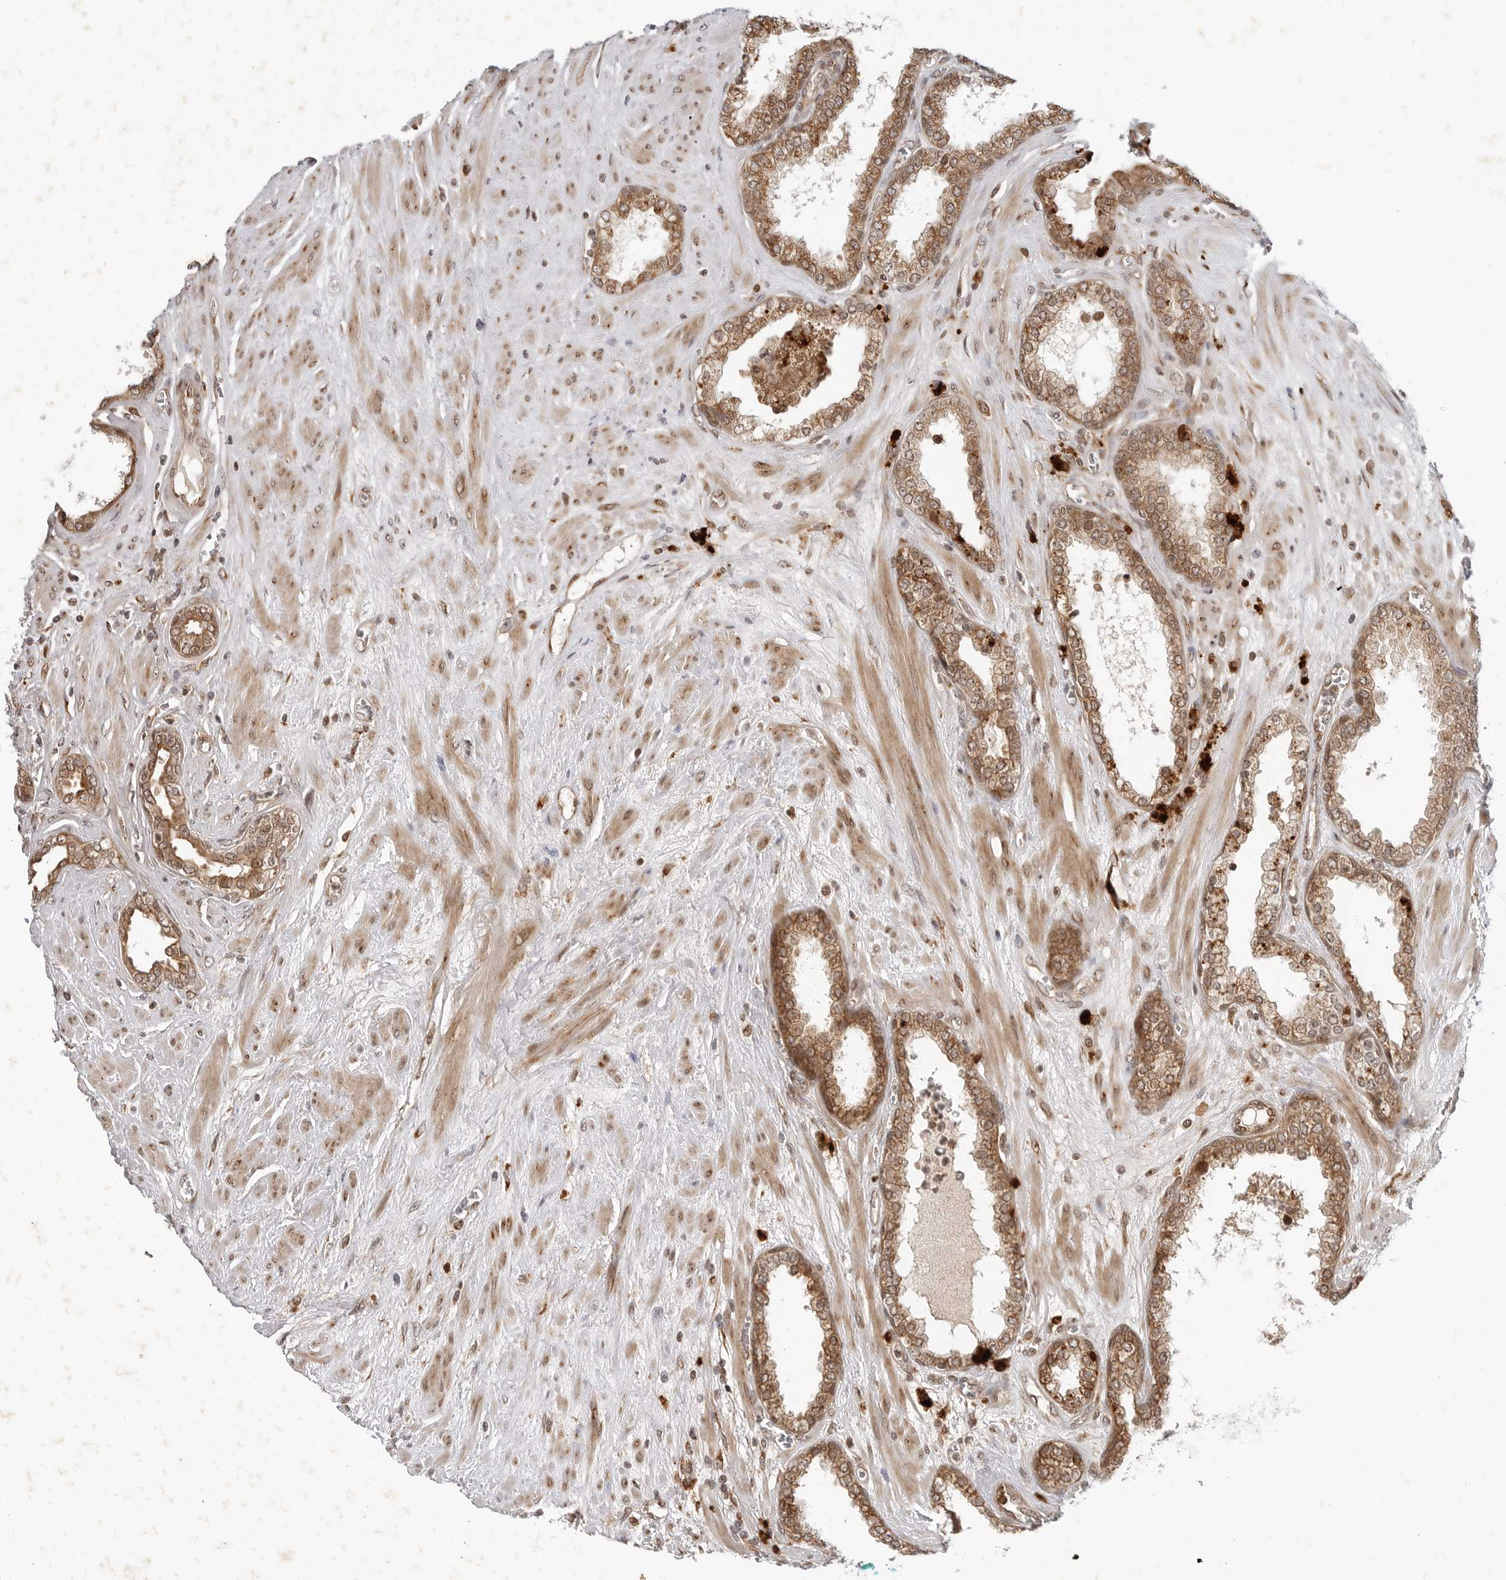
{"staining": {"intensity": "moderate", "quantity": ">75%", "location": "cytoplasmic/membranous,nuclear"}, "tissue": "prostate cancer", "cell_type": "Tumor cells", "image_type": "cancer", "snomed": [{"axis": "morphology", "description": "Adenocarcinoma, Low grade"}, {"axis": "topography", "description": "Prostate"}], "caption": "High-magnification brightfield microscopy of prostate cancer stained with DAB (3,3'-diaminobenzidine) (brown) and counterstained with hematoxylin (blue). tumor cells exhibit moderate cytoplasmic/membranous and nuclear staining is appreciated in approximately>75% of cells.", "gene": "TIPRL", "patient": {"sex": "male", "age": 62}}